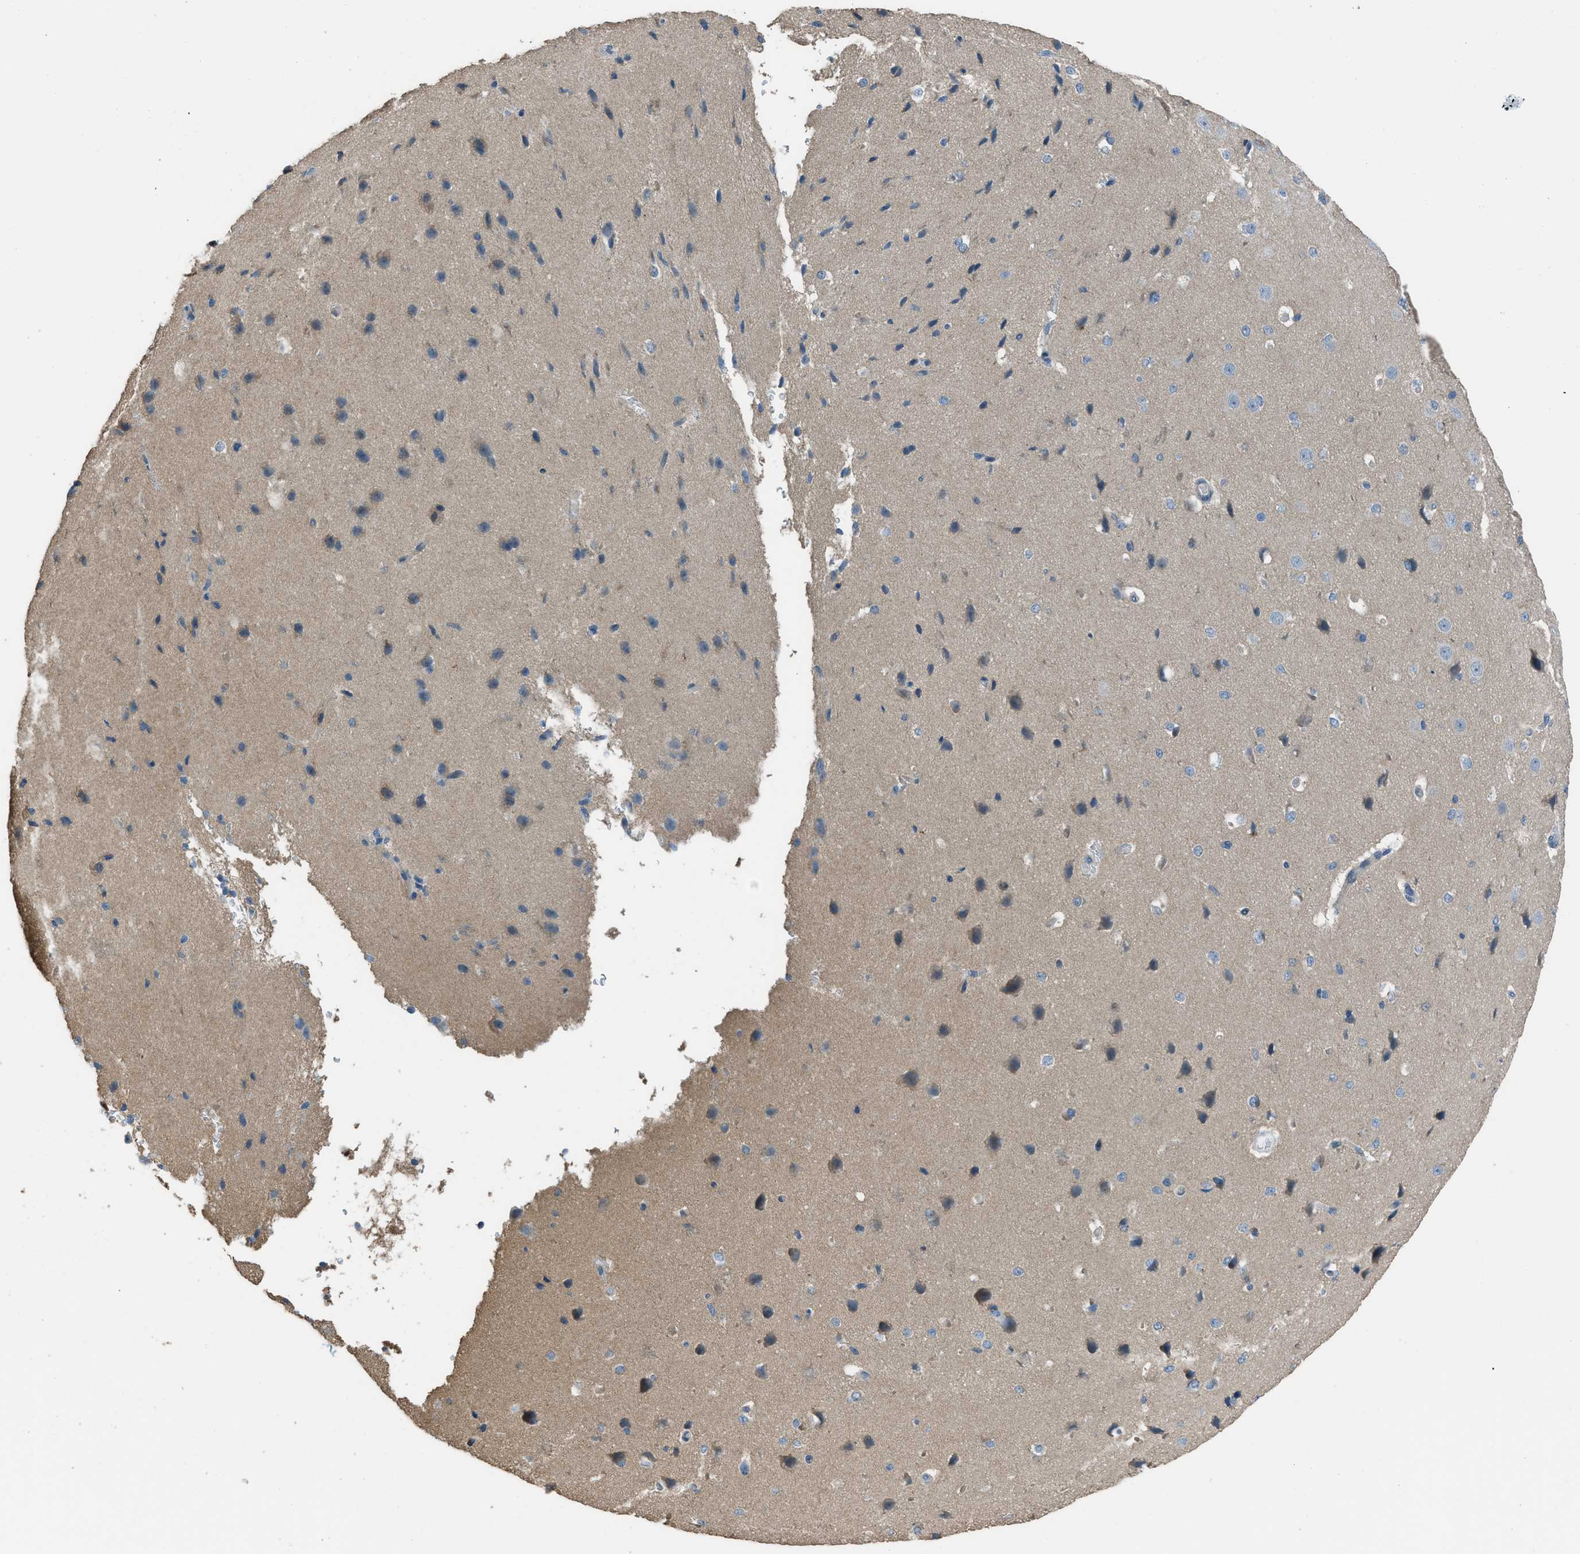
{"staining": {"intensity": "negative", "quantity": "none", "location": "none"}, "tissue": "cerebral cortex", "cell_type": "Endothelial cells", "image_type": "normal", "snomed": [{"axis": "morphology", "description": "Normal tissue, NOS"}, {"axis": "morphology", "description": "Developmental malformation"}, {"axis": "topography", "description": "Cerebral cortex"}], "caption": "Endothelial cells show no significant positivity in benign cerebral cortex.", "gene": "TIMD4", "patient": {"sex": "female", "age": 30}}